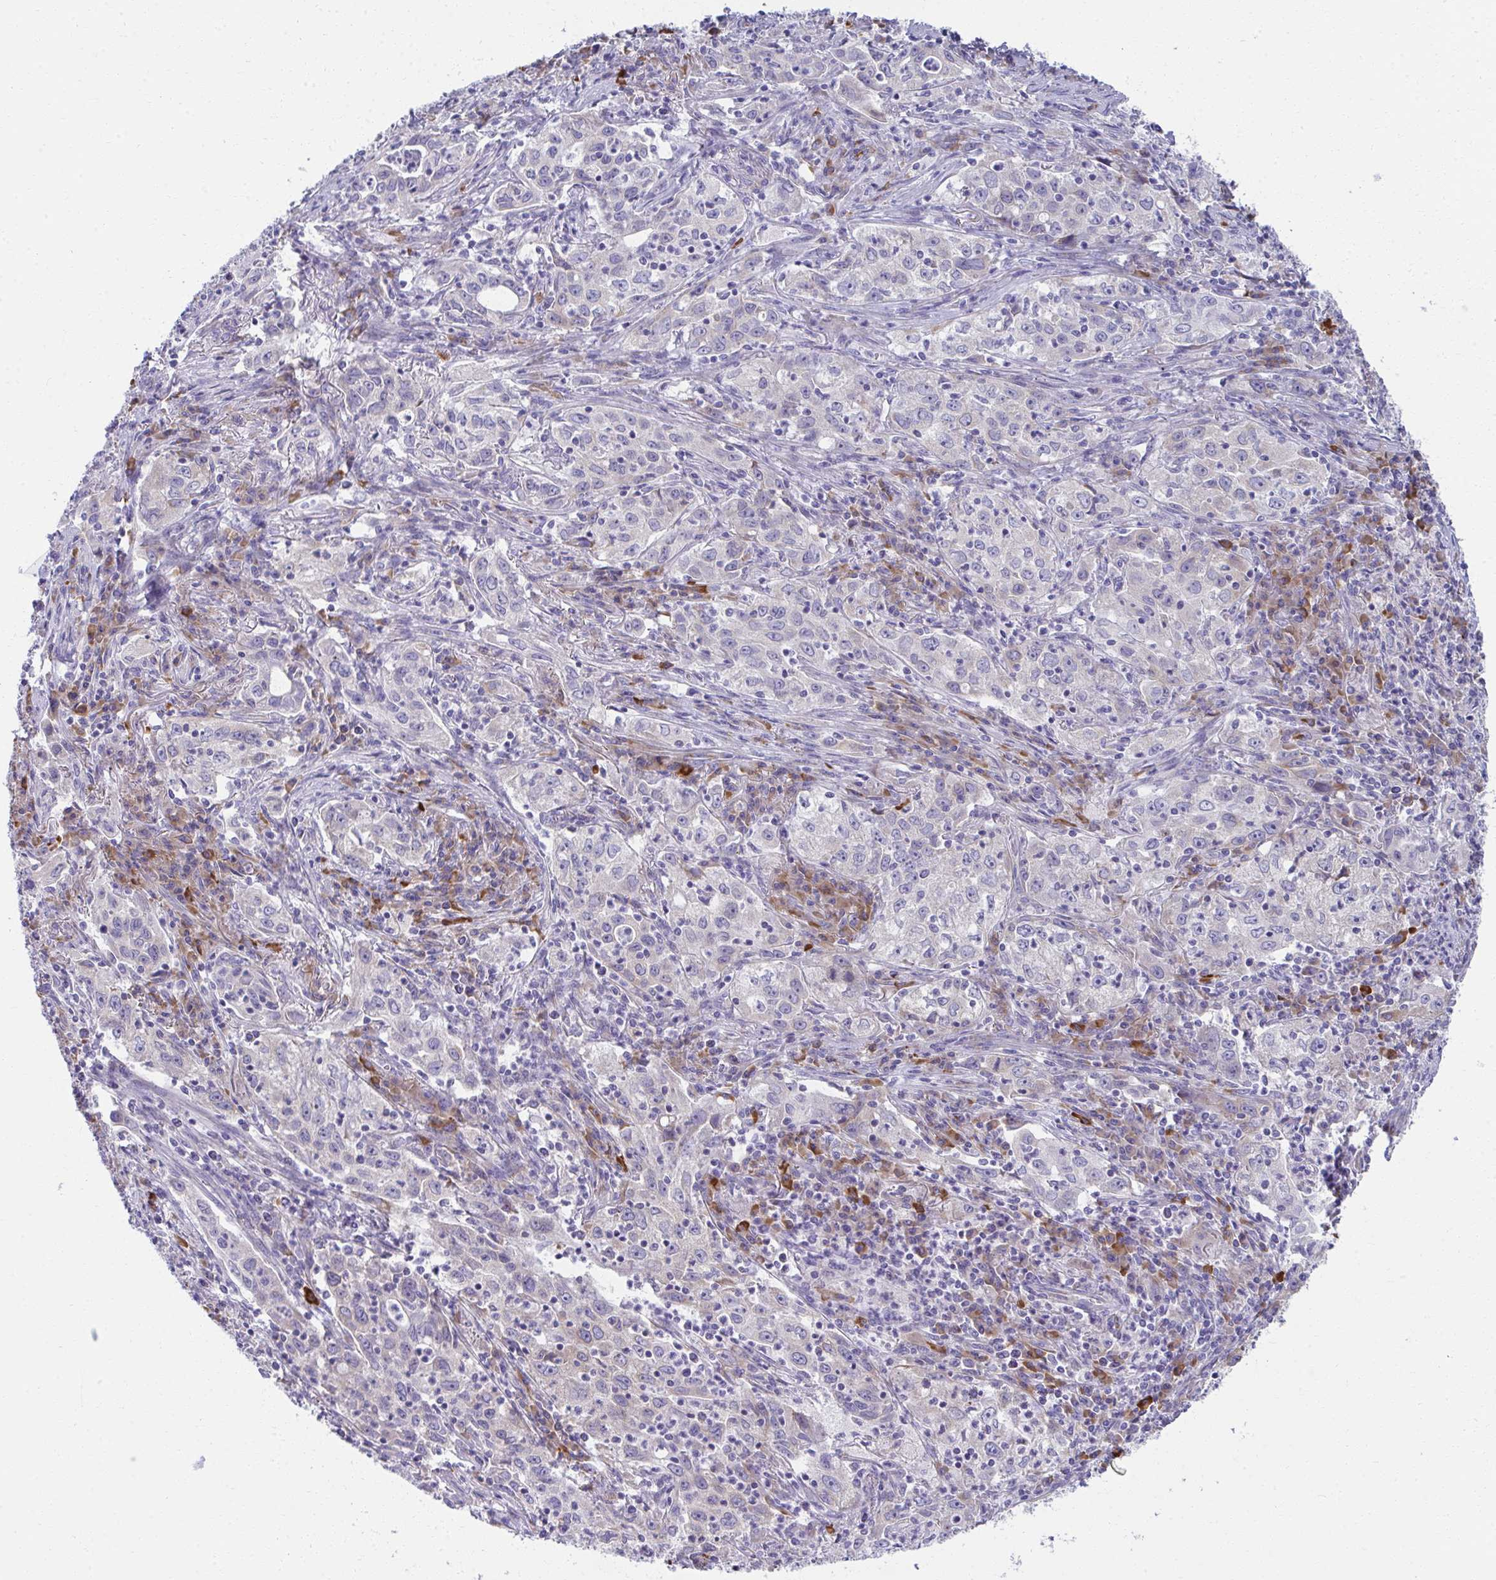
{"staining": {"intensity": "negative", "quantity": "none", "location": "none"}, "tissue": "lung cancer", "cell_type": "Tumor cells", "image_type": "cancer", "snomed": [{"axis": "morphology", "description": "Squamous cell carcinoma, NOS"}, {"axis": "topography", "description": "Lung"}], "caption": "This is an immunohistochemistry (IHC) image of lung cancer. There is no expression in tumor cells.", "gene": "FASLG", "patient": {"sex": "male", "age": 71}}